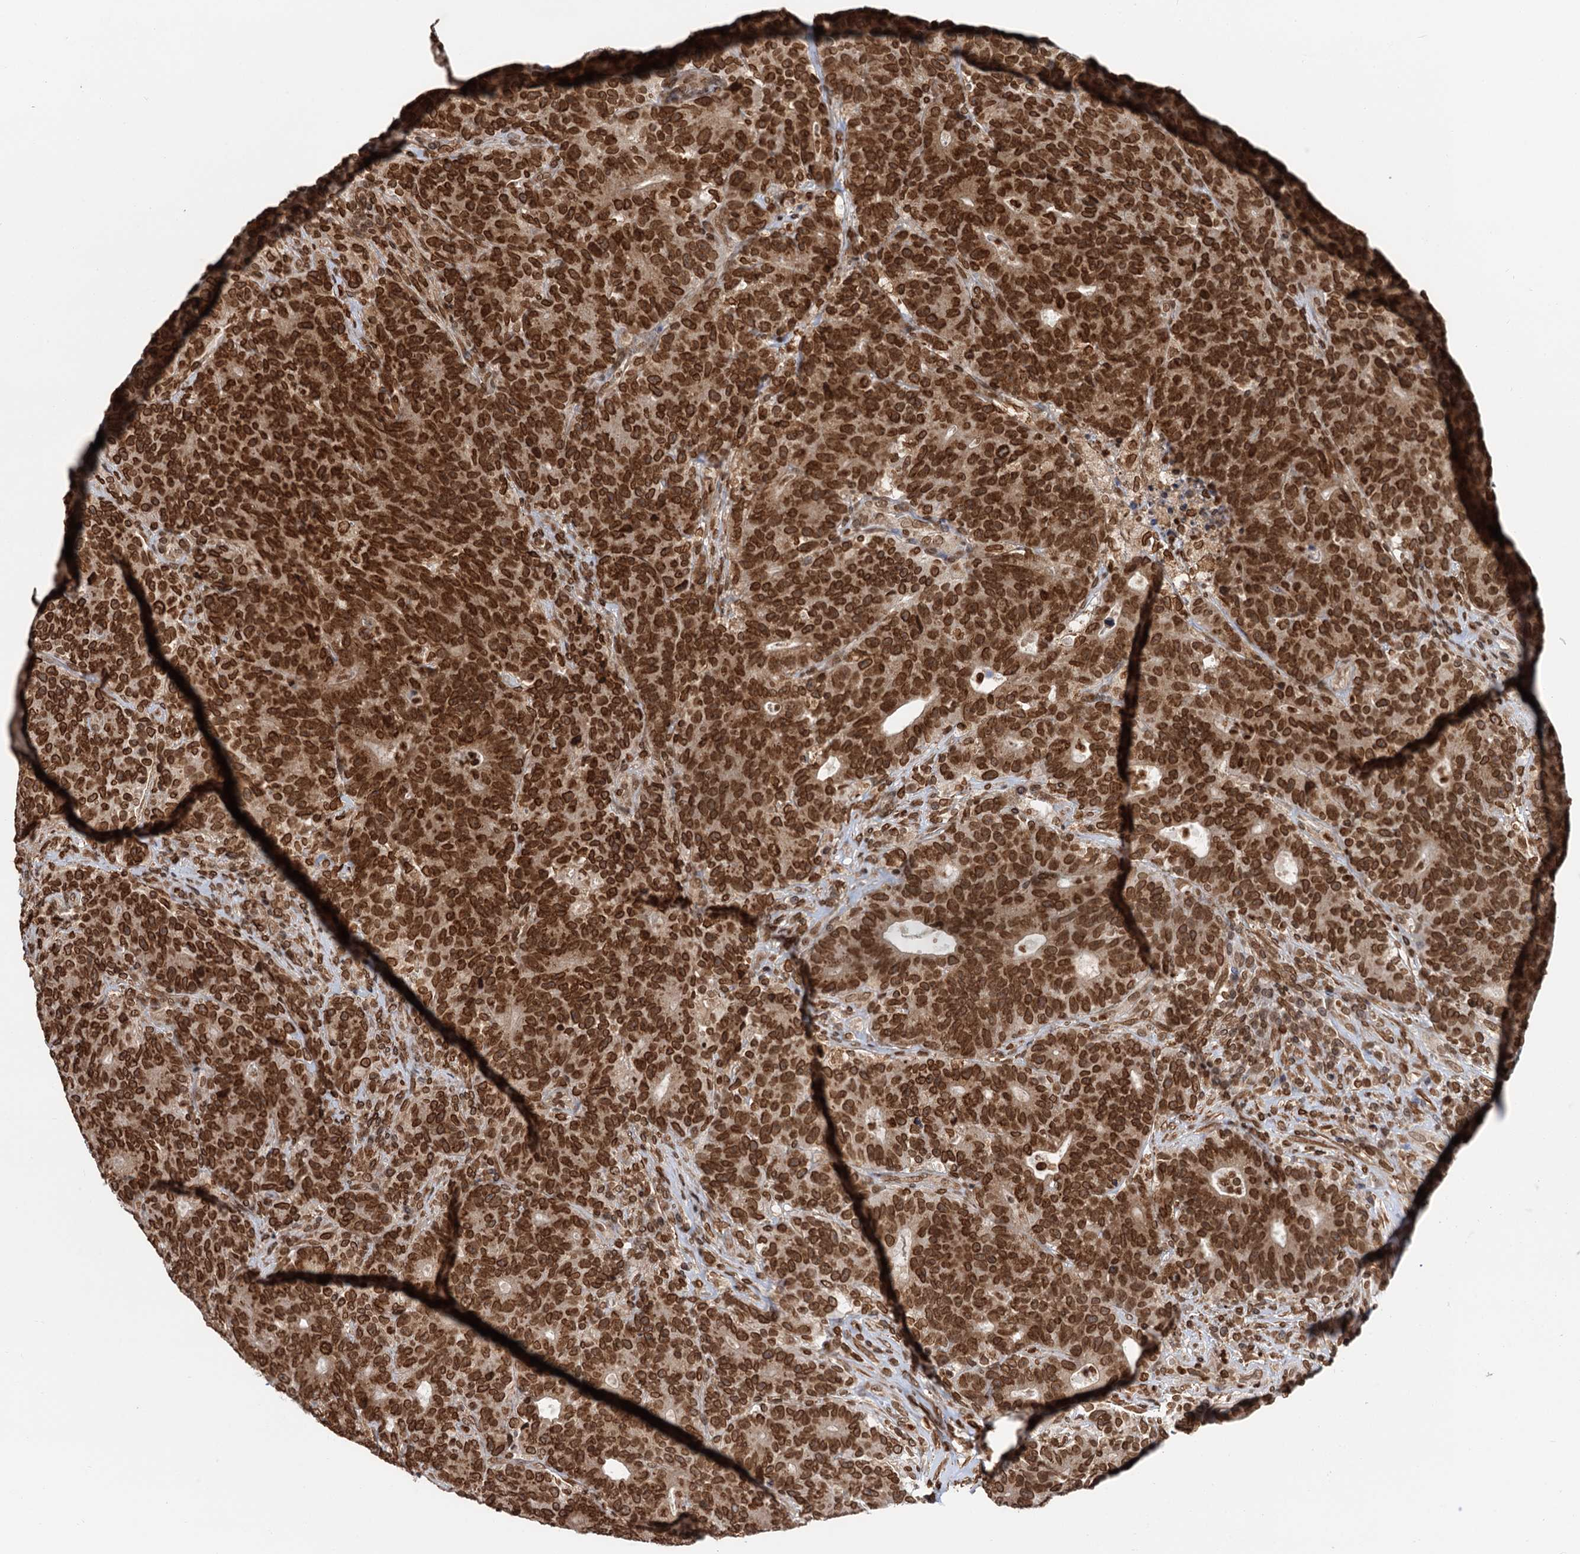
{"staining": {"intensity": "strong", "quantity": ">75%", "location": "nuclear"}, "tissue": "colorectal cancer", "cell_type": "Tumor cells", "image_type": "cancer", "snomed": [{"axis": "morphology", "description": "Adenocarcinoma, NOS"}, {"axis": "topography", "description": "Colon"}], "caption": "Human colorectal cancer stained with a protein marker demonstrates strong staining in tumor cells.", "gene": "ZC3H13", "patient": {"sex": "female", "age": 75}}